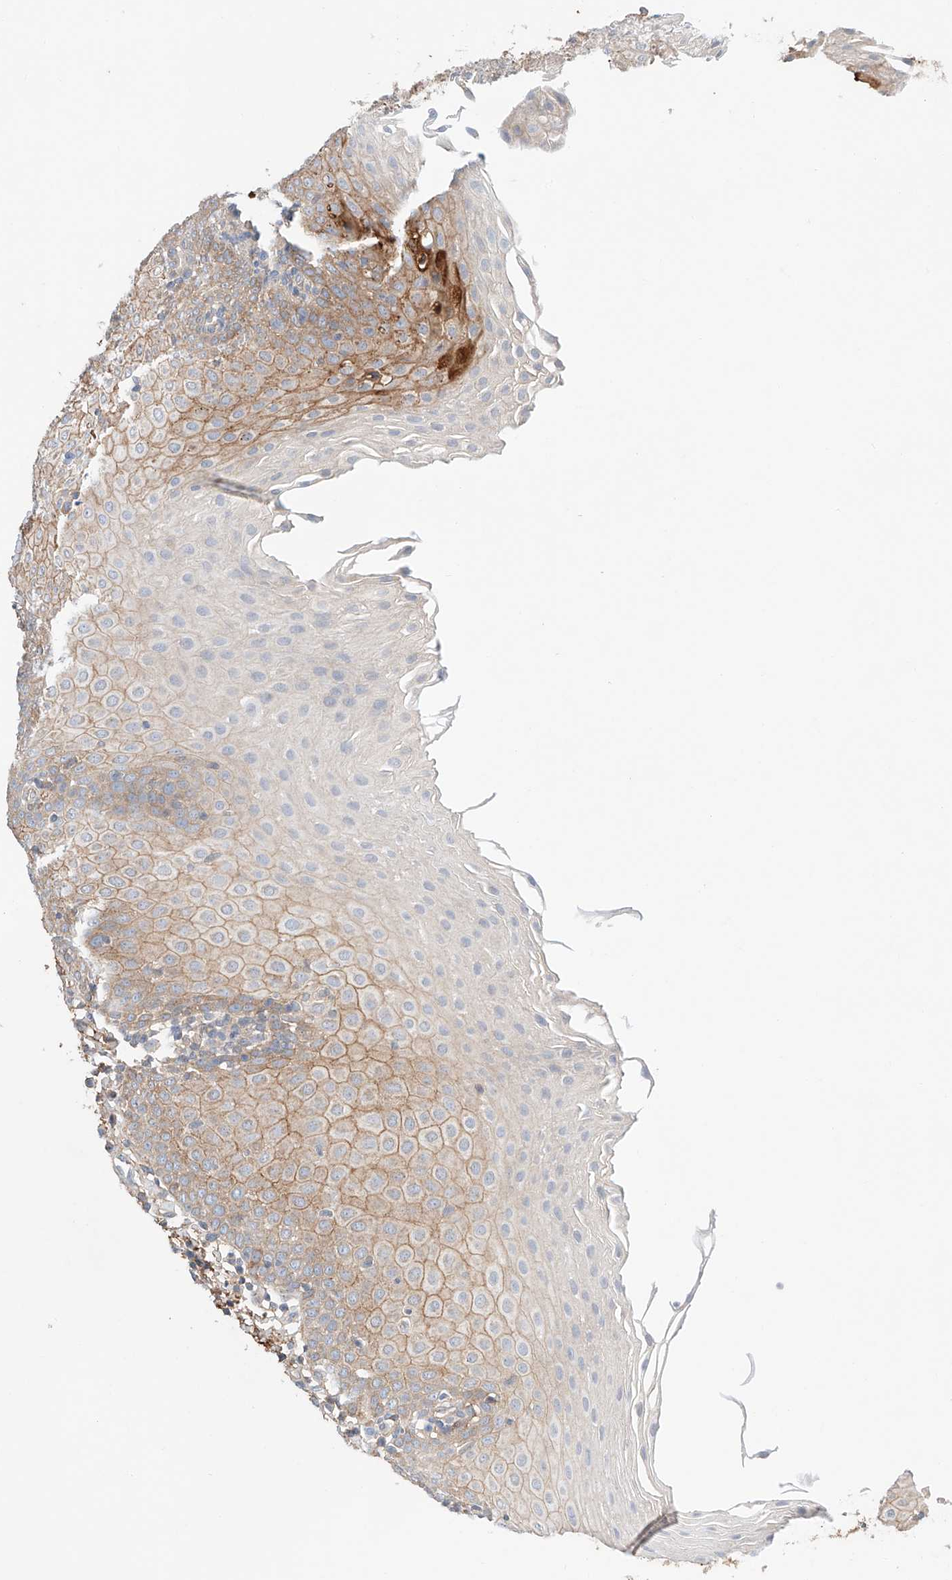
{"staining": {"intensity": "weak", "quantity": "25%-75%", "location": "cytoplasmic/membranous"}, "tissue": "tonsil", "cell_type": "Germinal center cells", "image_type": "normal", "snomed": [{"axis": "morphology", "description": "Normal tissue, NOS"}, {"axis": "topography", "description": "Tonsil"}], "caption": "Unremarkable tonsil exhibits weak cytoplasmic/membranous positivity in about 25%-75% of germinal center cells, visualized by immunohistochemistry.", "gene": "PGGT1B", "patient": {"sex": "female", "age": 19}}